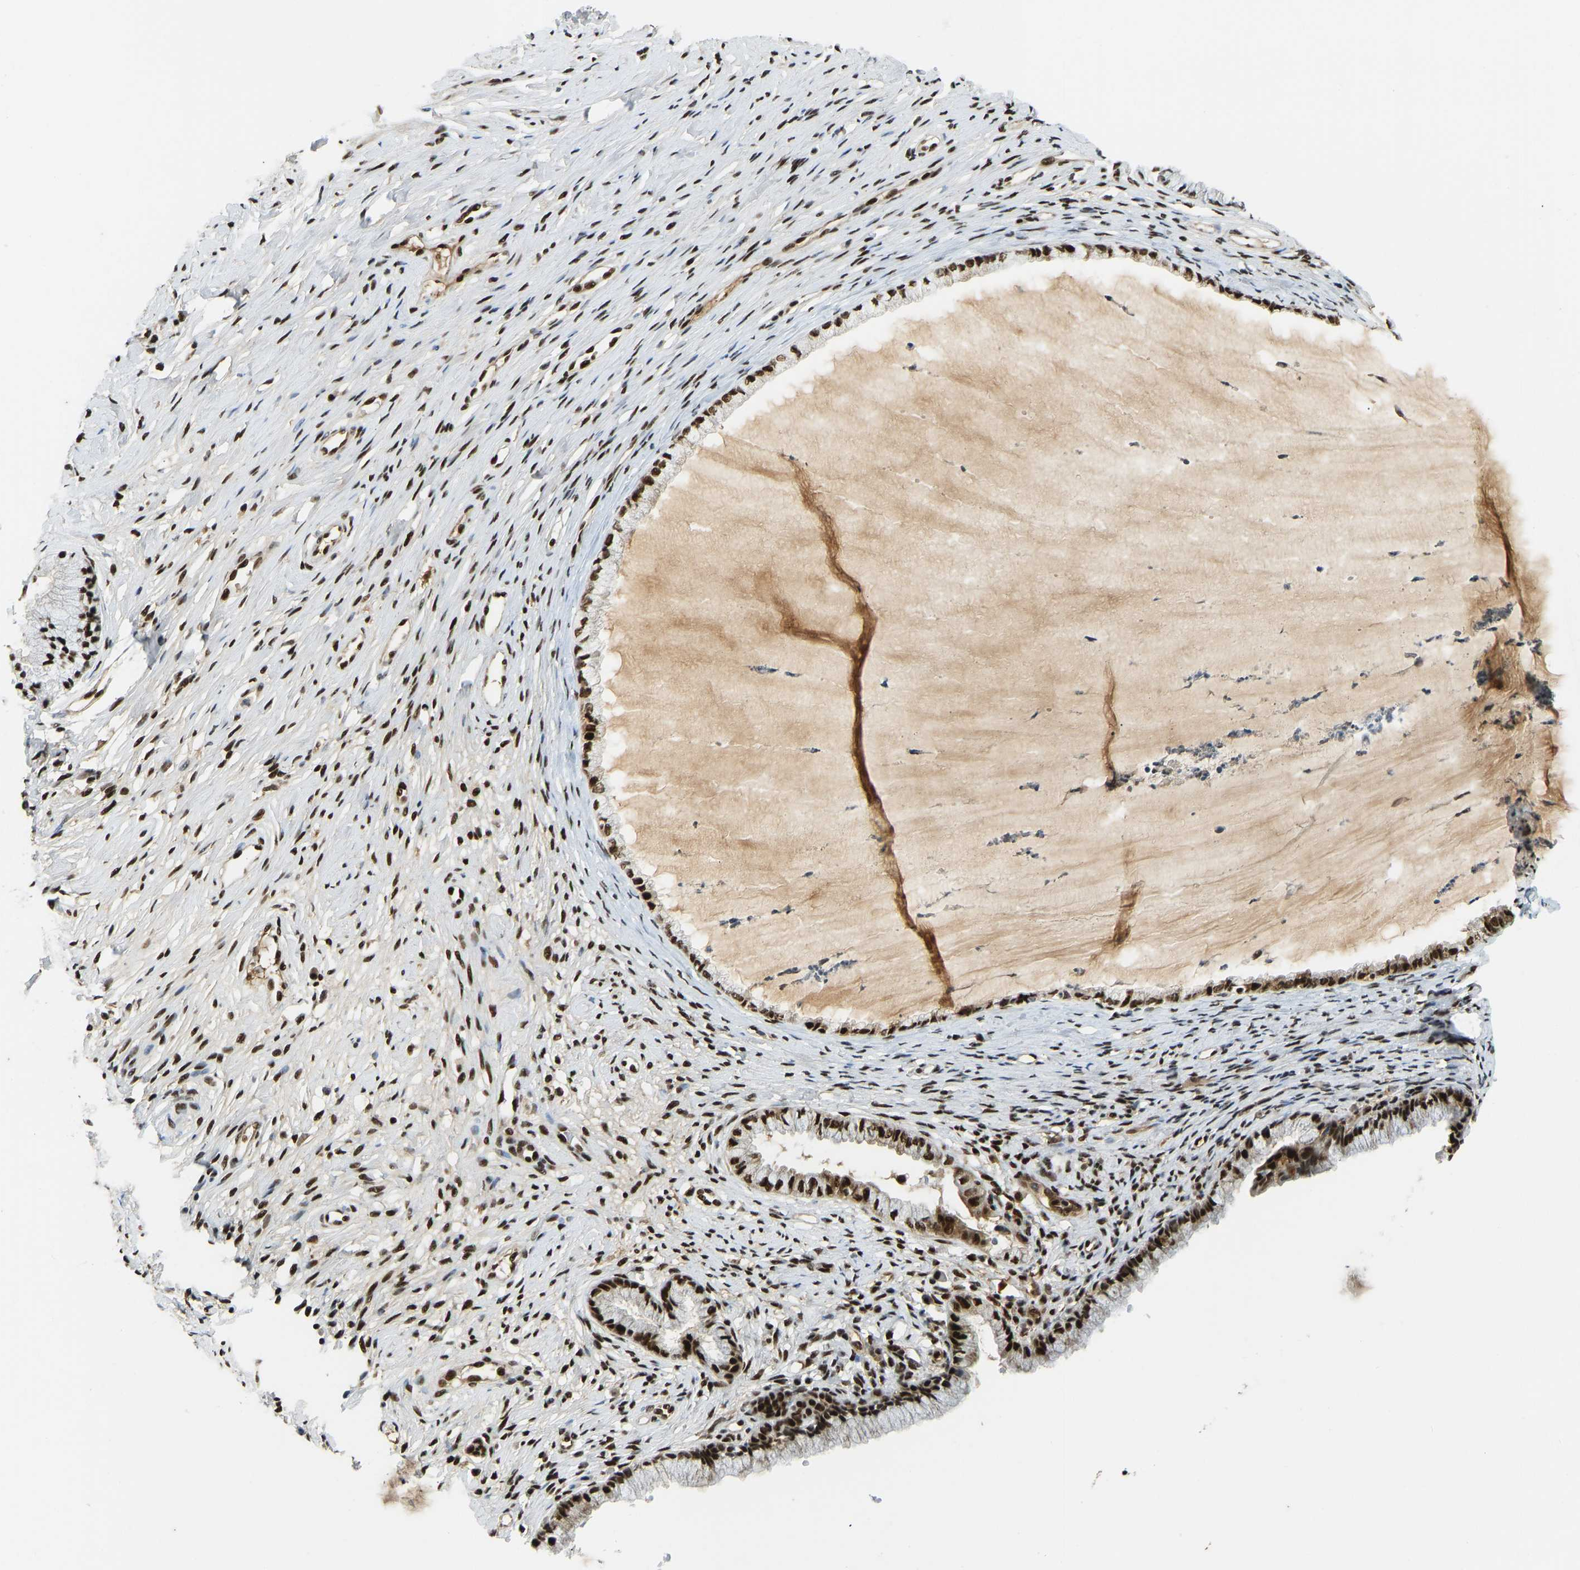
{"staining": {"intensity": "strong", "quantity": ">75%", "location": "nuclear"}, "tissue": "cervix", "cell_type": "Glandular cells", "image_type": "normal", "snomed": [{"axis": "morphology", "description": "Normal tissue, NOS"}, {"axis": "topography", "description": "Cervix"}], "caption": "Human cervix stained with a brown dye reveals strong nuclear positive staining in about >75% of glandular cells.", "gene": "FOXK1", "patient": {"sex": "female", "age": 77}}